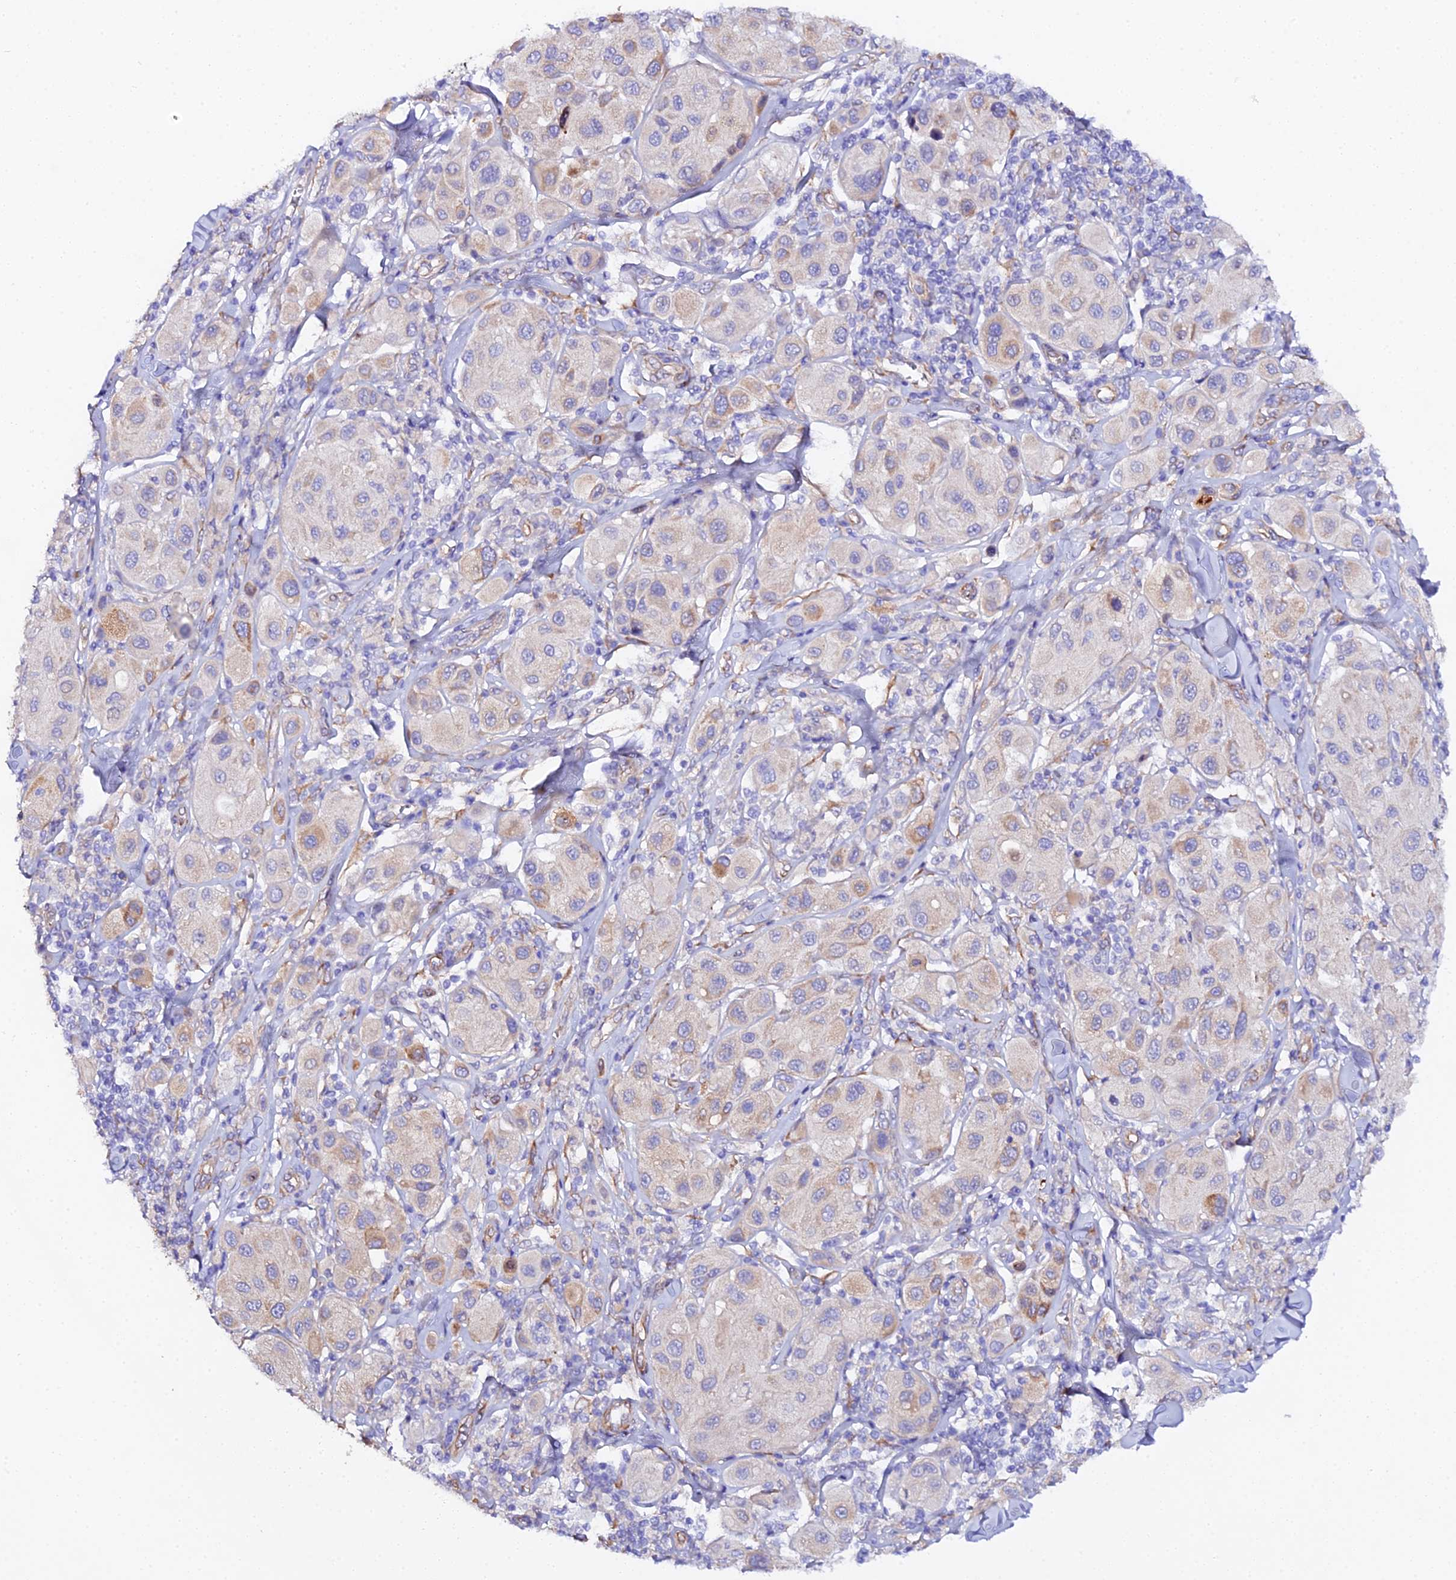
{"staining": {"intensity": "weak", "quantity": "25%-75%", "location": "cytoplasmic/membranous"}, "tissue": "melanoma", "cell_type": "Tumor cells", "image_type": "cancer", "snomed": [{"axis": "morphology", "description": "Malignant melanoma, Metastatic site"}, {"axis": "topography", "description": "Skin"}], "caption": "Melanoma stained with a protein marker displays weak staining in tumor cells.", "gene": "CFAP45", "patient": {"sex": "male", "age": 41}}